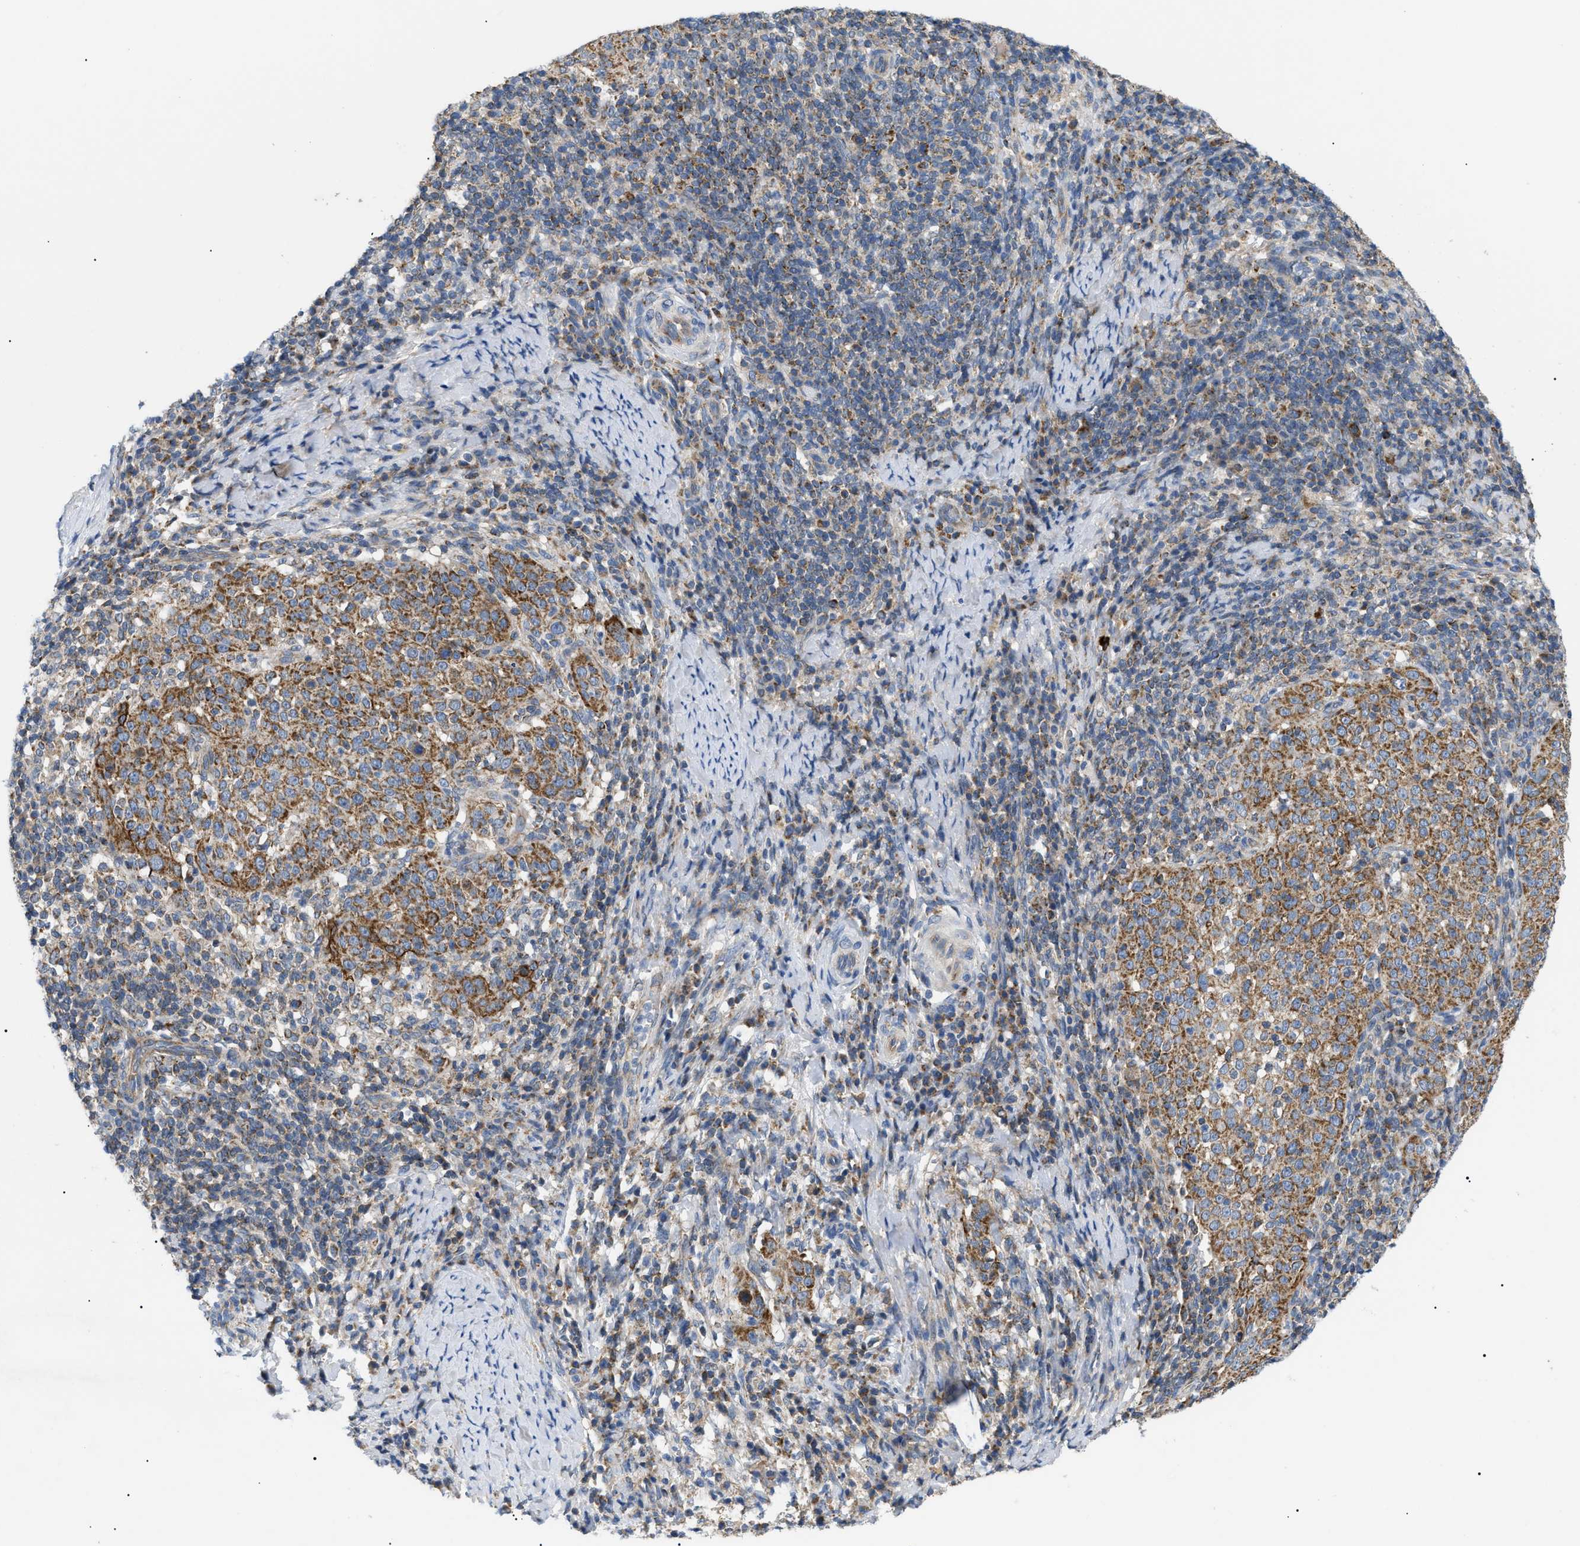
{"staining": {"intensity": "moderate", "quantity": ">75%", "location": "cytoplasmic/membranous"}, "tissue": "cervical cancer", "cell_type": "Tumor cells", "image_type": "cancer", "snomed": [{"axis": "morphology", "description": "Squamous cell carcinoma, NOS"}, {"axis": "topography", "description": "Cervix"}], "caption": "Cervical cancer (squamous cell carcinoma) stained with a protein marker shows moderate staining in tumor cells.", "gene": "TOMM6", "patient": {"sex": "female", "age": 51}}